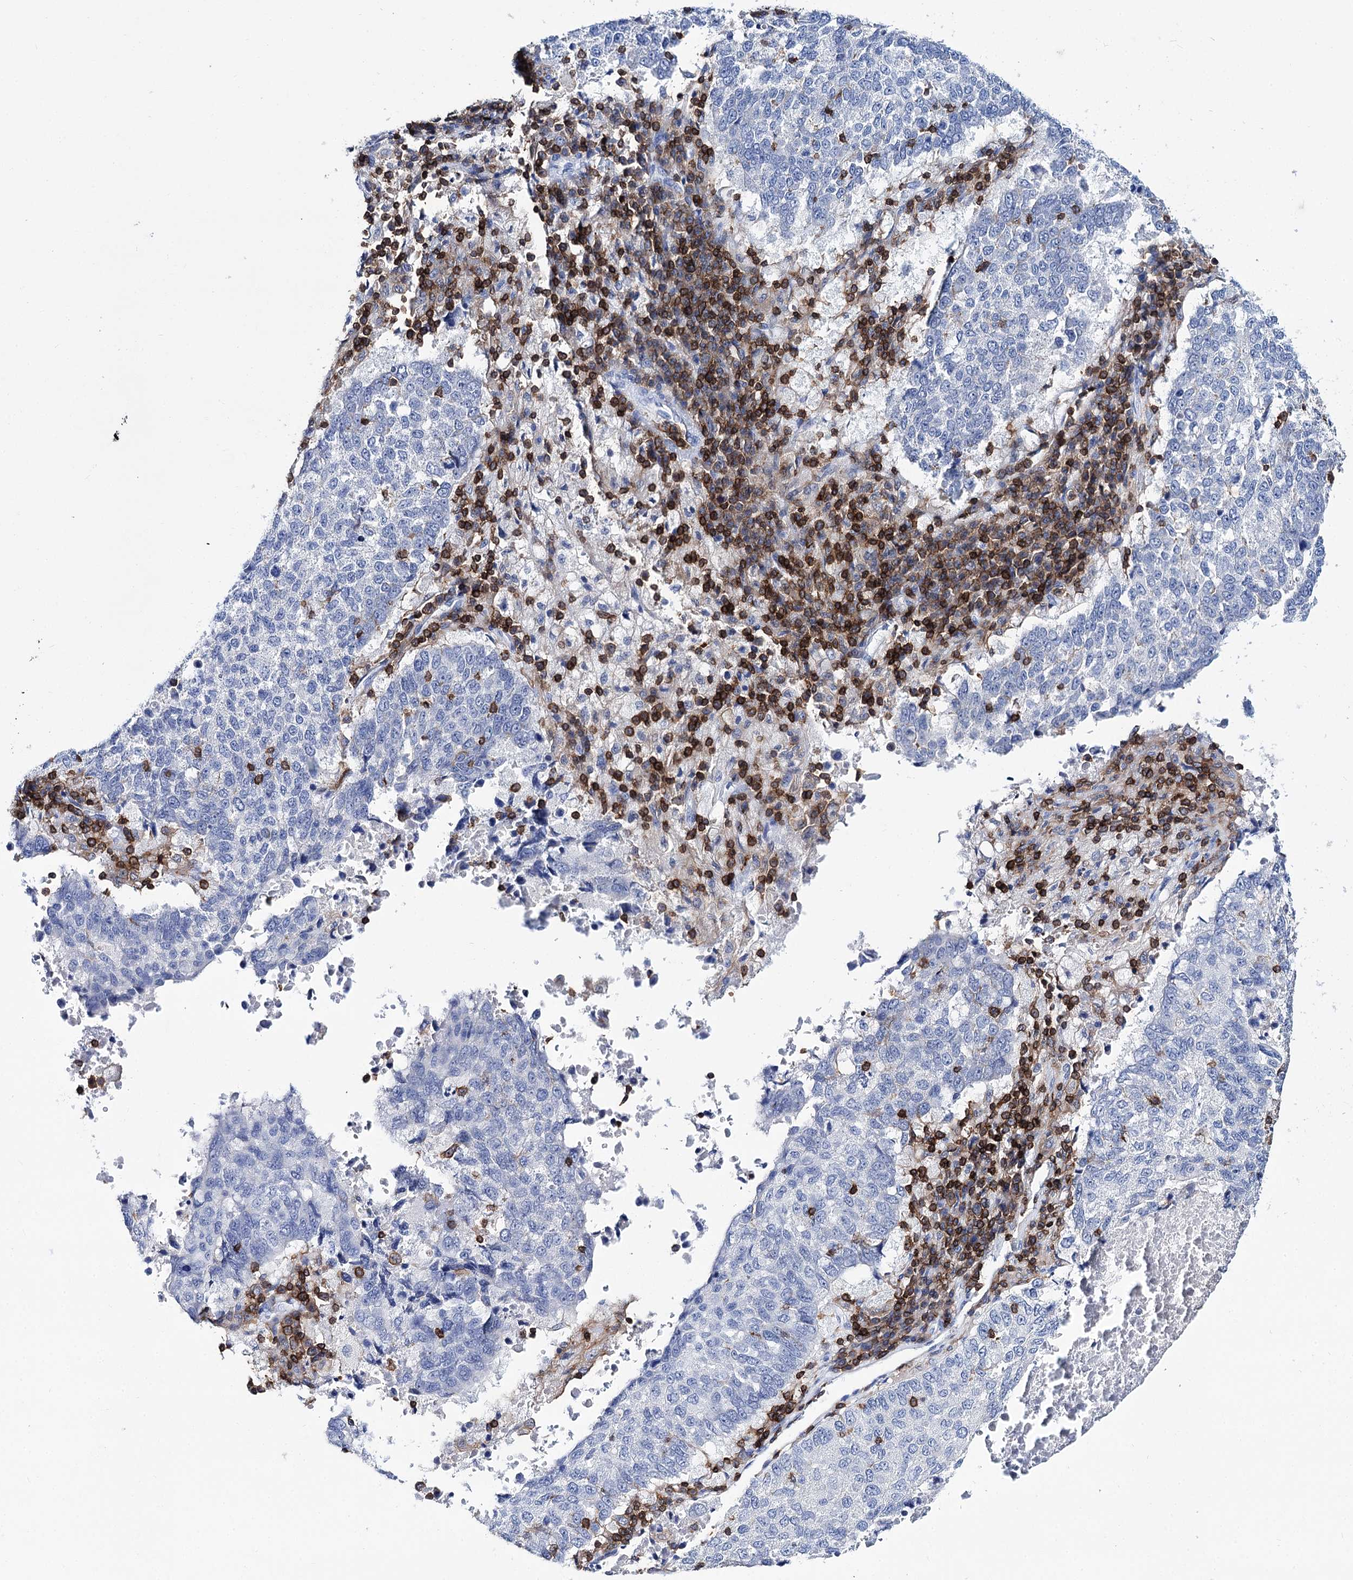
{"staining": {"intensity": "negative", "quantity": "none", "location": "none"}, "tissue": "lung cancer", "cell_type": "Tumor cells", "image_type": "cancer", "snomed": [{"axis": "morphology", "description": "Squamous cell carcinoma, NOS"}, {"axis": "topography", "description": "Lung"}], "caption": "This is a photomicrograph of immunohistochemistry (IHC) staining of lung cancer (squamous cell carcinoma), which shows no expression in tumor cells. The staining was performed using DAB (3,3'-diaminobenzidine) to visualize the protein expression in brown, while the nuclei were stained in blue with hematoxylin (Magnification: 20x).", "gene": "DEF6", "patient": {"sex": "male", "age": 73}}